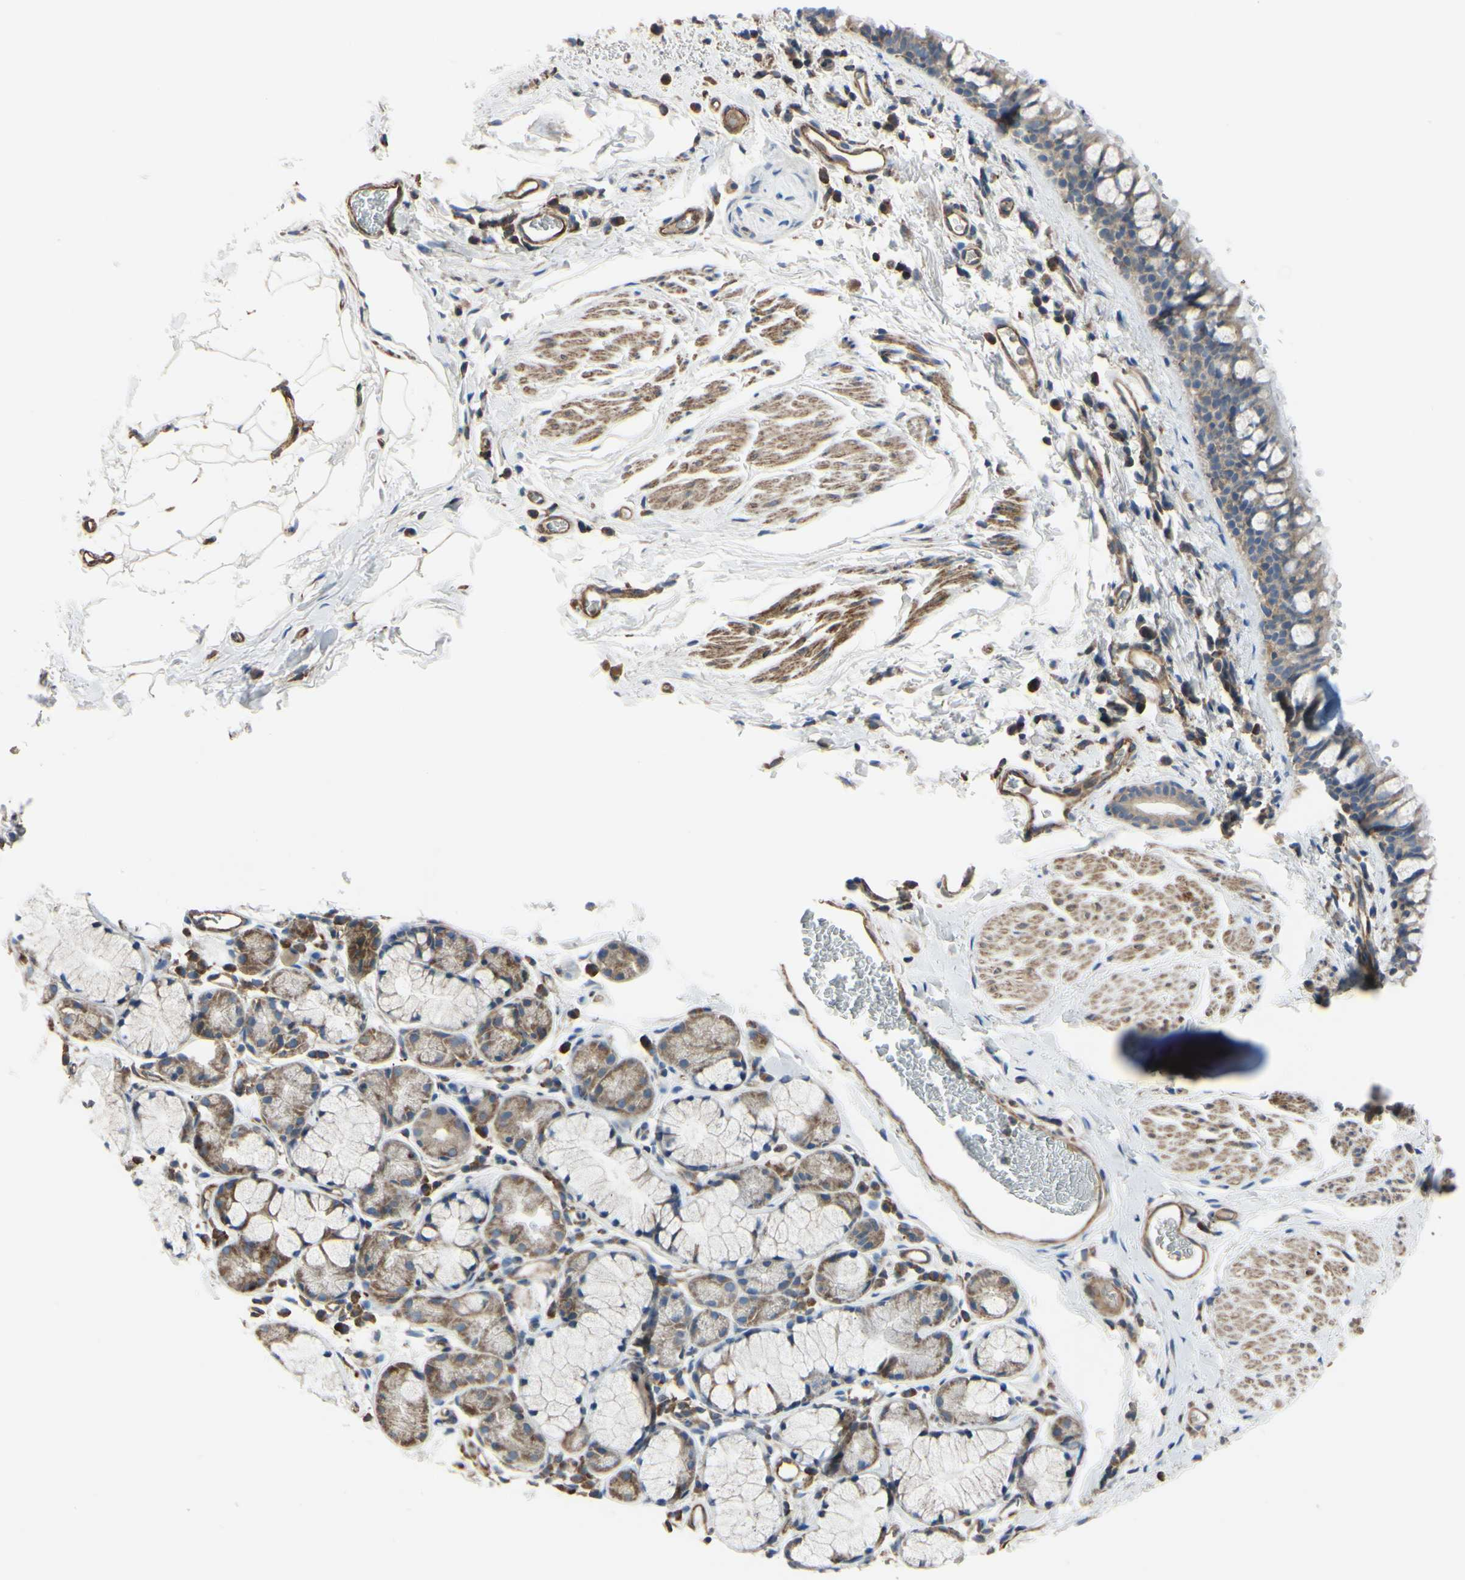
{"staining": {"intensity": "weak", "quantity": ">75%", "location": "cytoplasmic/membranous"}, "tissue": "bronchus", "cell_type": "Respiratory epithelial cells", "image_type": "normal", "snomed": [{"axis": "morphology", "description": "Normal tissue, NOS"}, {"axis": "morphology", "description": "Malignant melanoma, Metastatic site"}, {"axis": "topography", "description": "Bronchus"}, {"axis": "topography", "description": "Lung"}], "caption": "Protein staining reveals weak cytoplasmic/membranous expression in about >75% of respiratory epithelial cells in benign bronchus. Immunohistochemistry (ihc) stains the protein of interest in brown and the nuclei are stained blue.", "gene": "BECN1", "patient": {"sex": "male", "age": 64}}